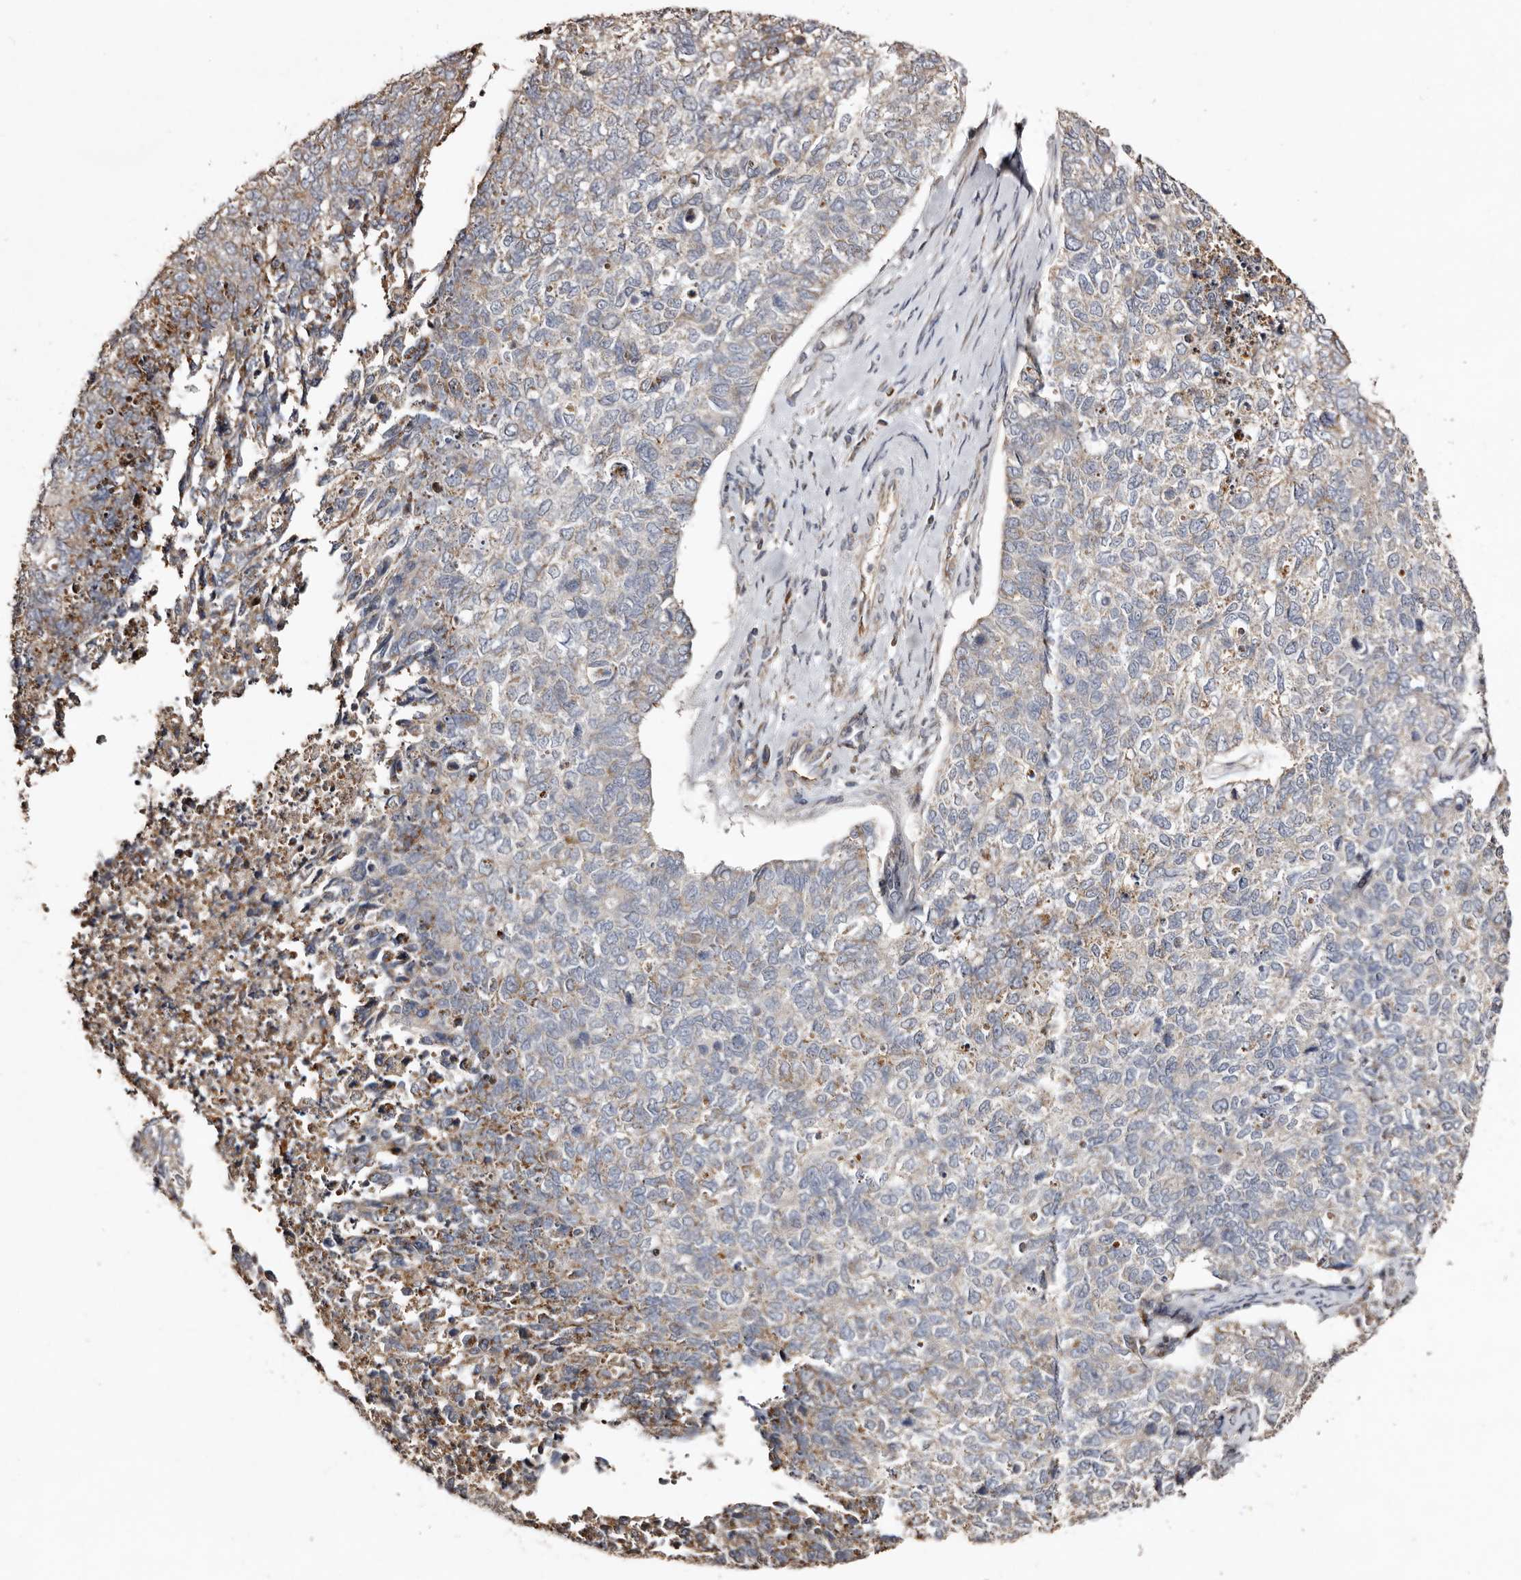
{"staining": {"intensity": "moderate", "quantity": "<25%", "location": "cytoplasmic/membranous"}, "tissue": "cervical cancer", "cell_type": "Tumor cells", "image_type": "cancer", "snomed": [{"axis": "morphology", "description": "Squamous cell carcinoma, NOS"}, {"axis": "topography", "description": "Cervix"}], "caption": "Immunohistochemical staining of human squamous cell carcinoma (cervical) displays low levels of moderate cytoplasmic/membranous staining in about <25% of tumor cells.", "gene": "MACC1", "patient": {"sex": "female", "age": 63}}